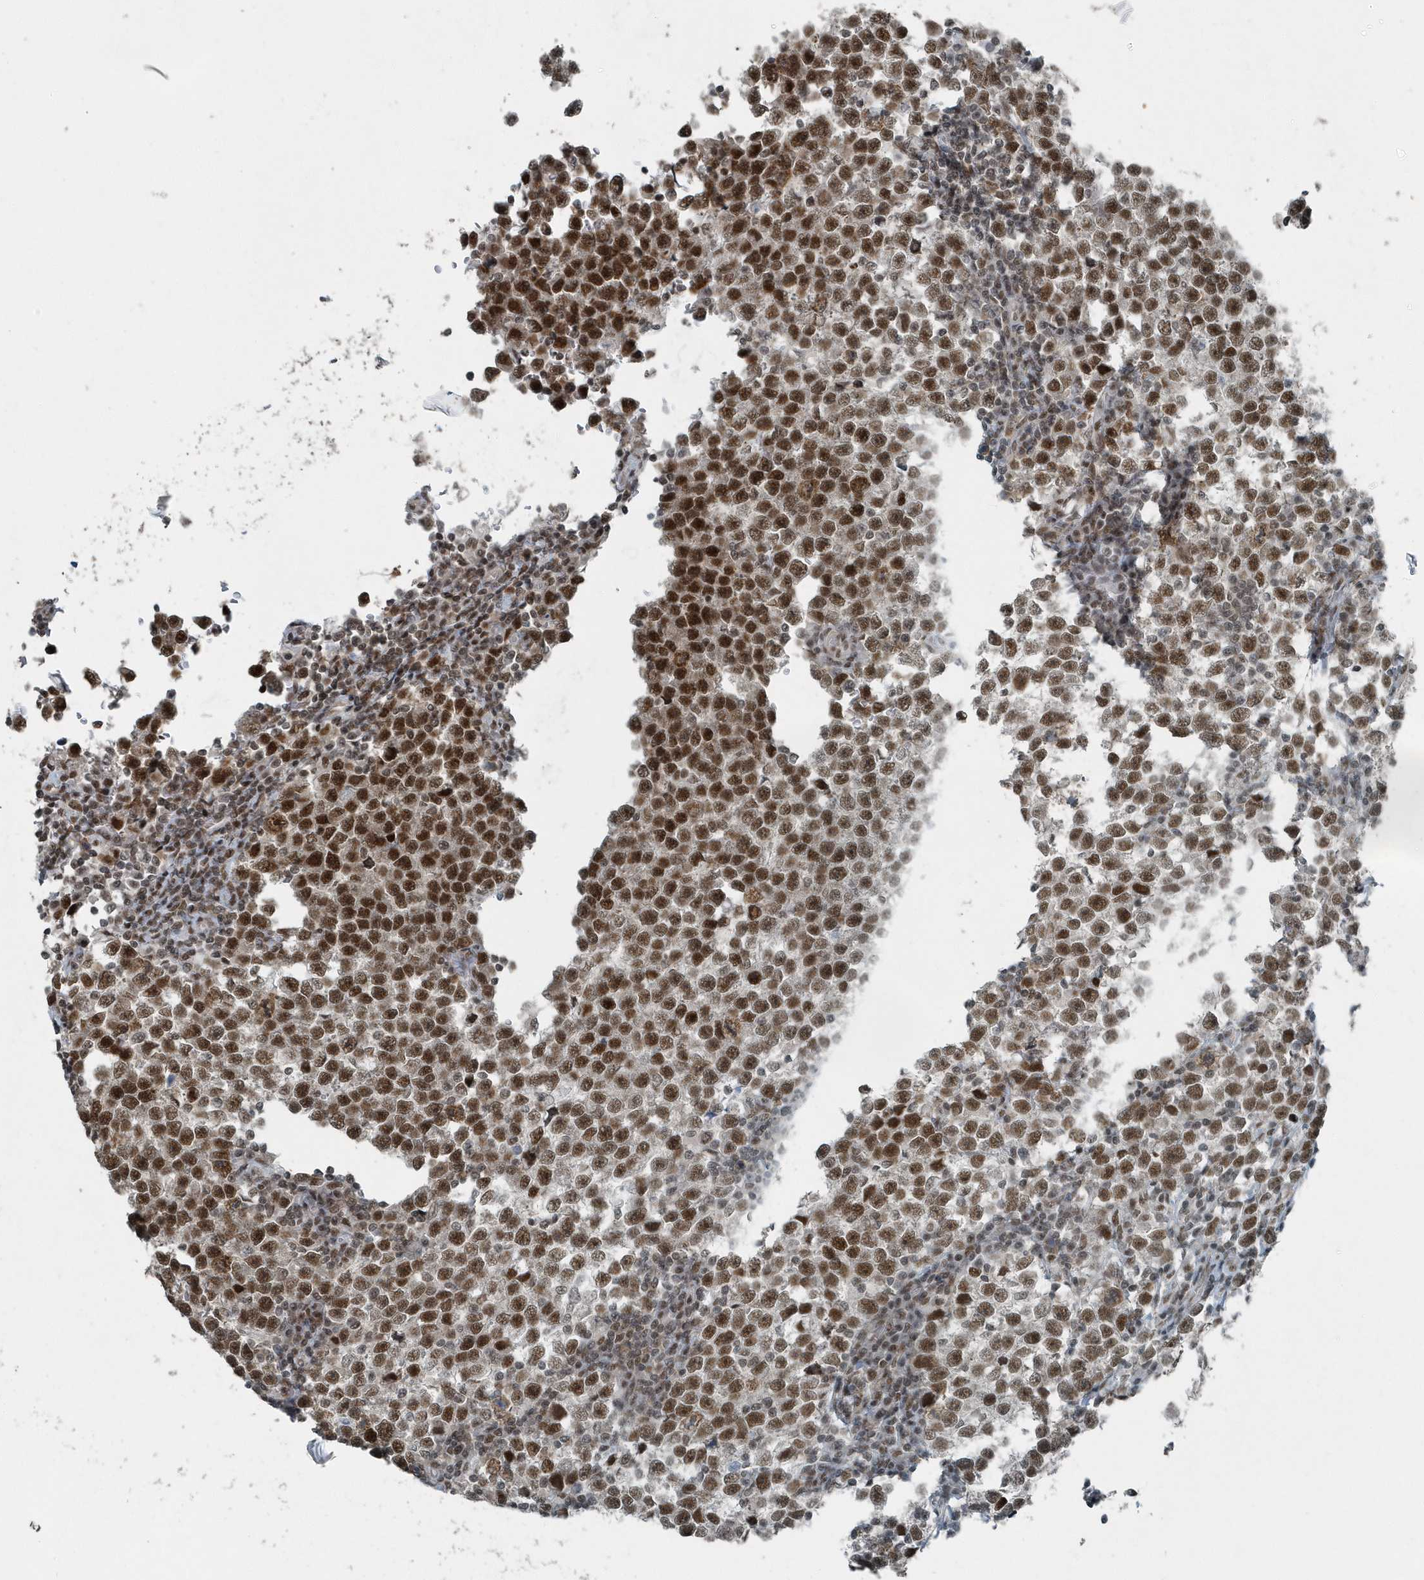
{"staining": {"intensity": "strong", "quantity": ">75%", "location": "nuclear"}, "tissue": "testis cancer", "cell_type": "Tumor cells", "image_type": "cancer", "snomed": [{"axis": "morphology", "description": "Normal tissue, NOS"}, {"axis": "morphology", "description": "Seminoma, NOS"}, {"axis": "topography", "description": "Testis"}], "caption": "A photomicrograph of testis cancer stained for a protein demonstrates strong nuclear brown staining in tumor cells. The staining is performed using DAB brown chromogen to label protein expression. The nuclei are counter-stained blue using hematoxylin.", "gene": "YTHDC1", "patient": {"sex": "male", "age": 43}}